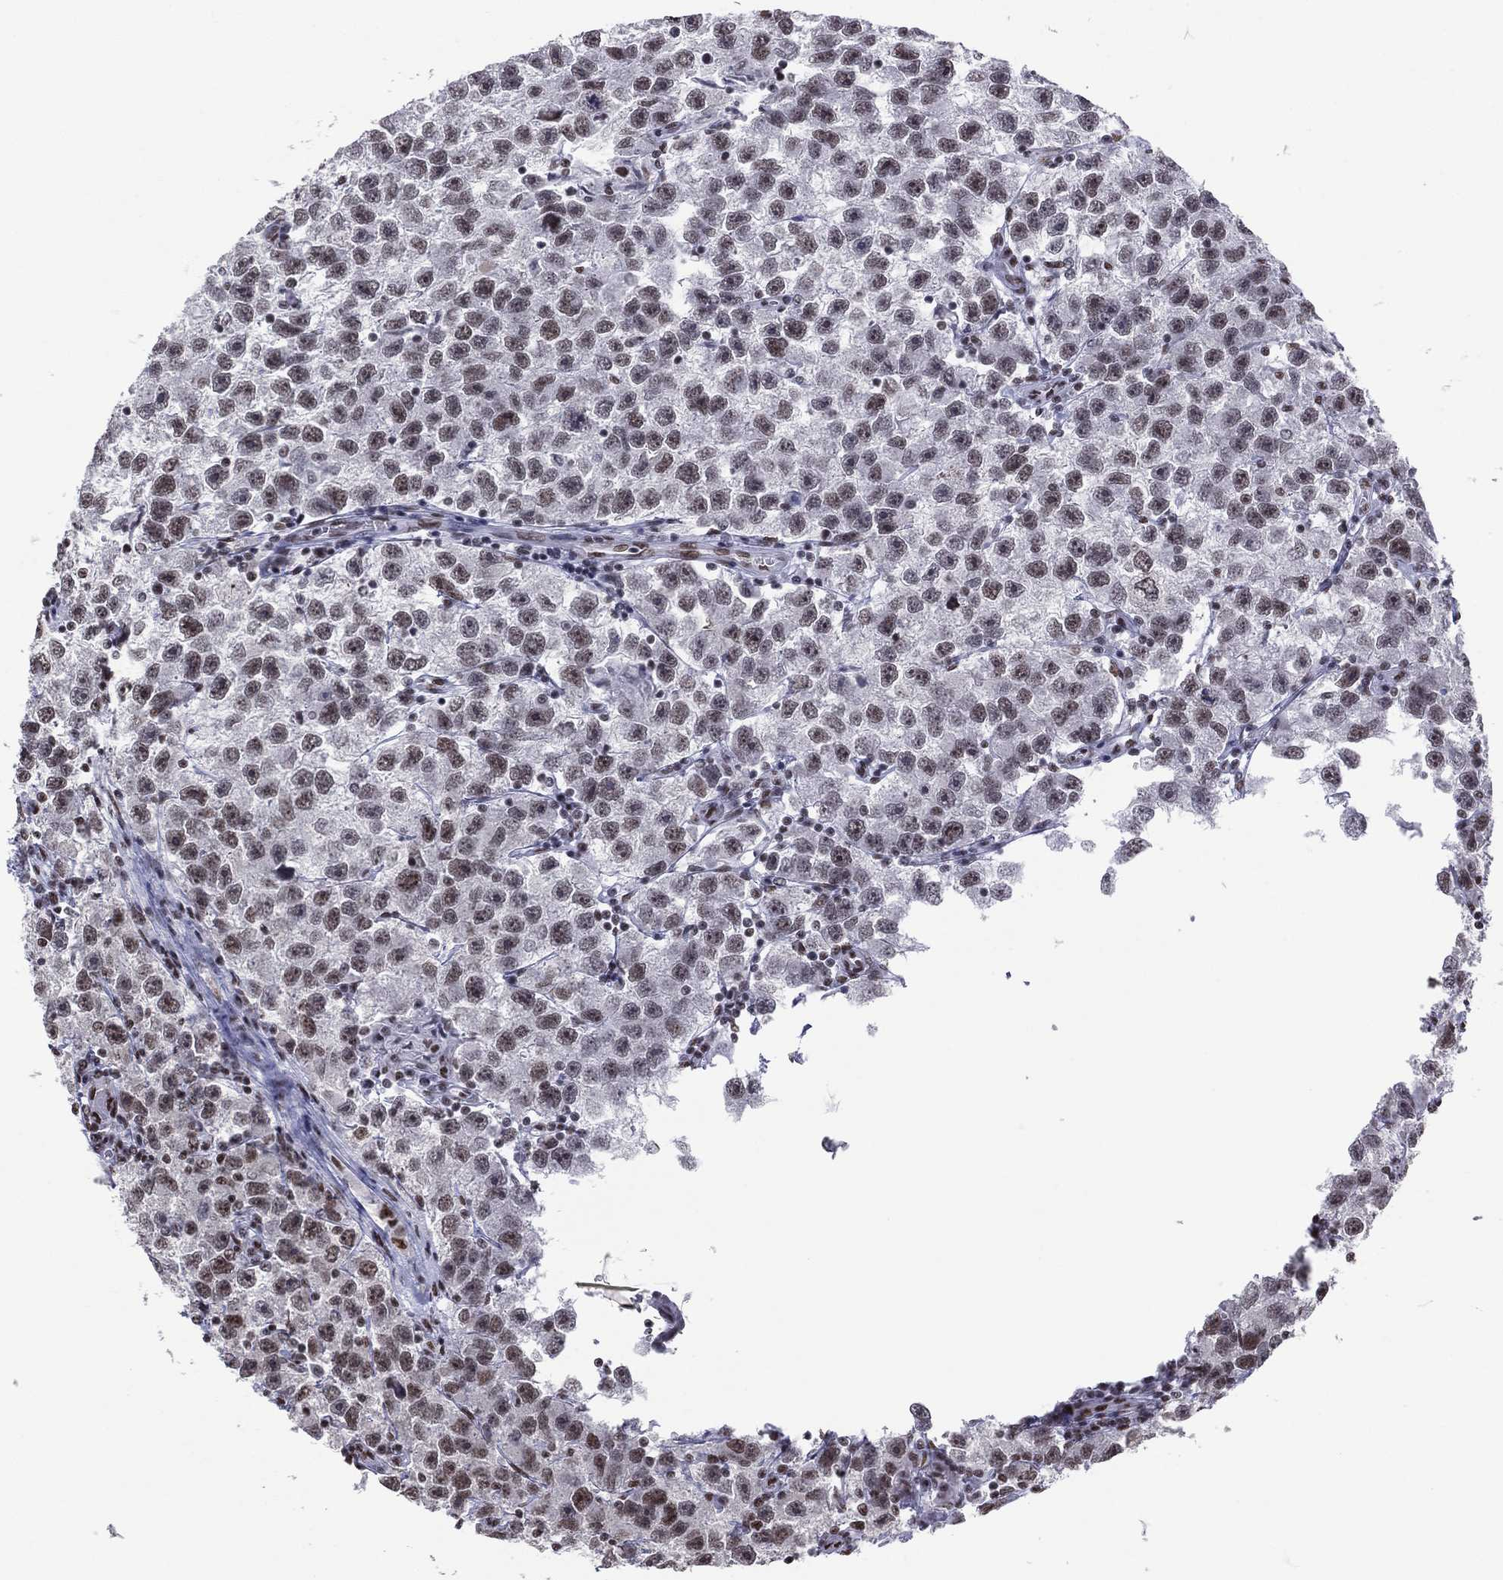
{"staining": {"intensity": "moderate", "quantity": "25%-75%", "location": "nuclear"}, "tissue": "testis cancer", "cell_type": "Tumor cells", "image_type": "cancer", "snomed": [{"axis": "morphology", "description": "Seminoma, NOS"}, {"axis": "topography", "description": "Testis"}], "caption": "The photomicrograph displays a brown stain indicating the presence of a protein in the nuclear of tumor cells in testis cancer (seminoma).", "gene": "ZNF7", "patient": {"sex": "male", "age": 26}}